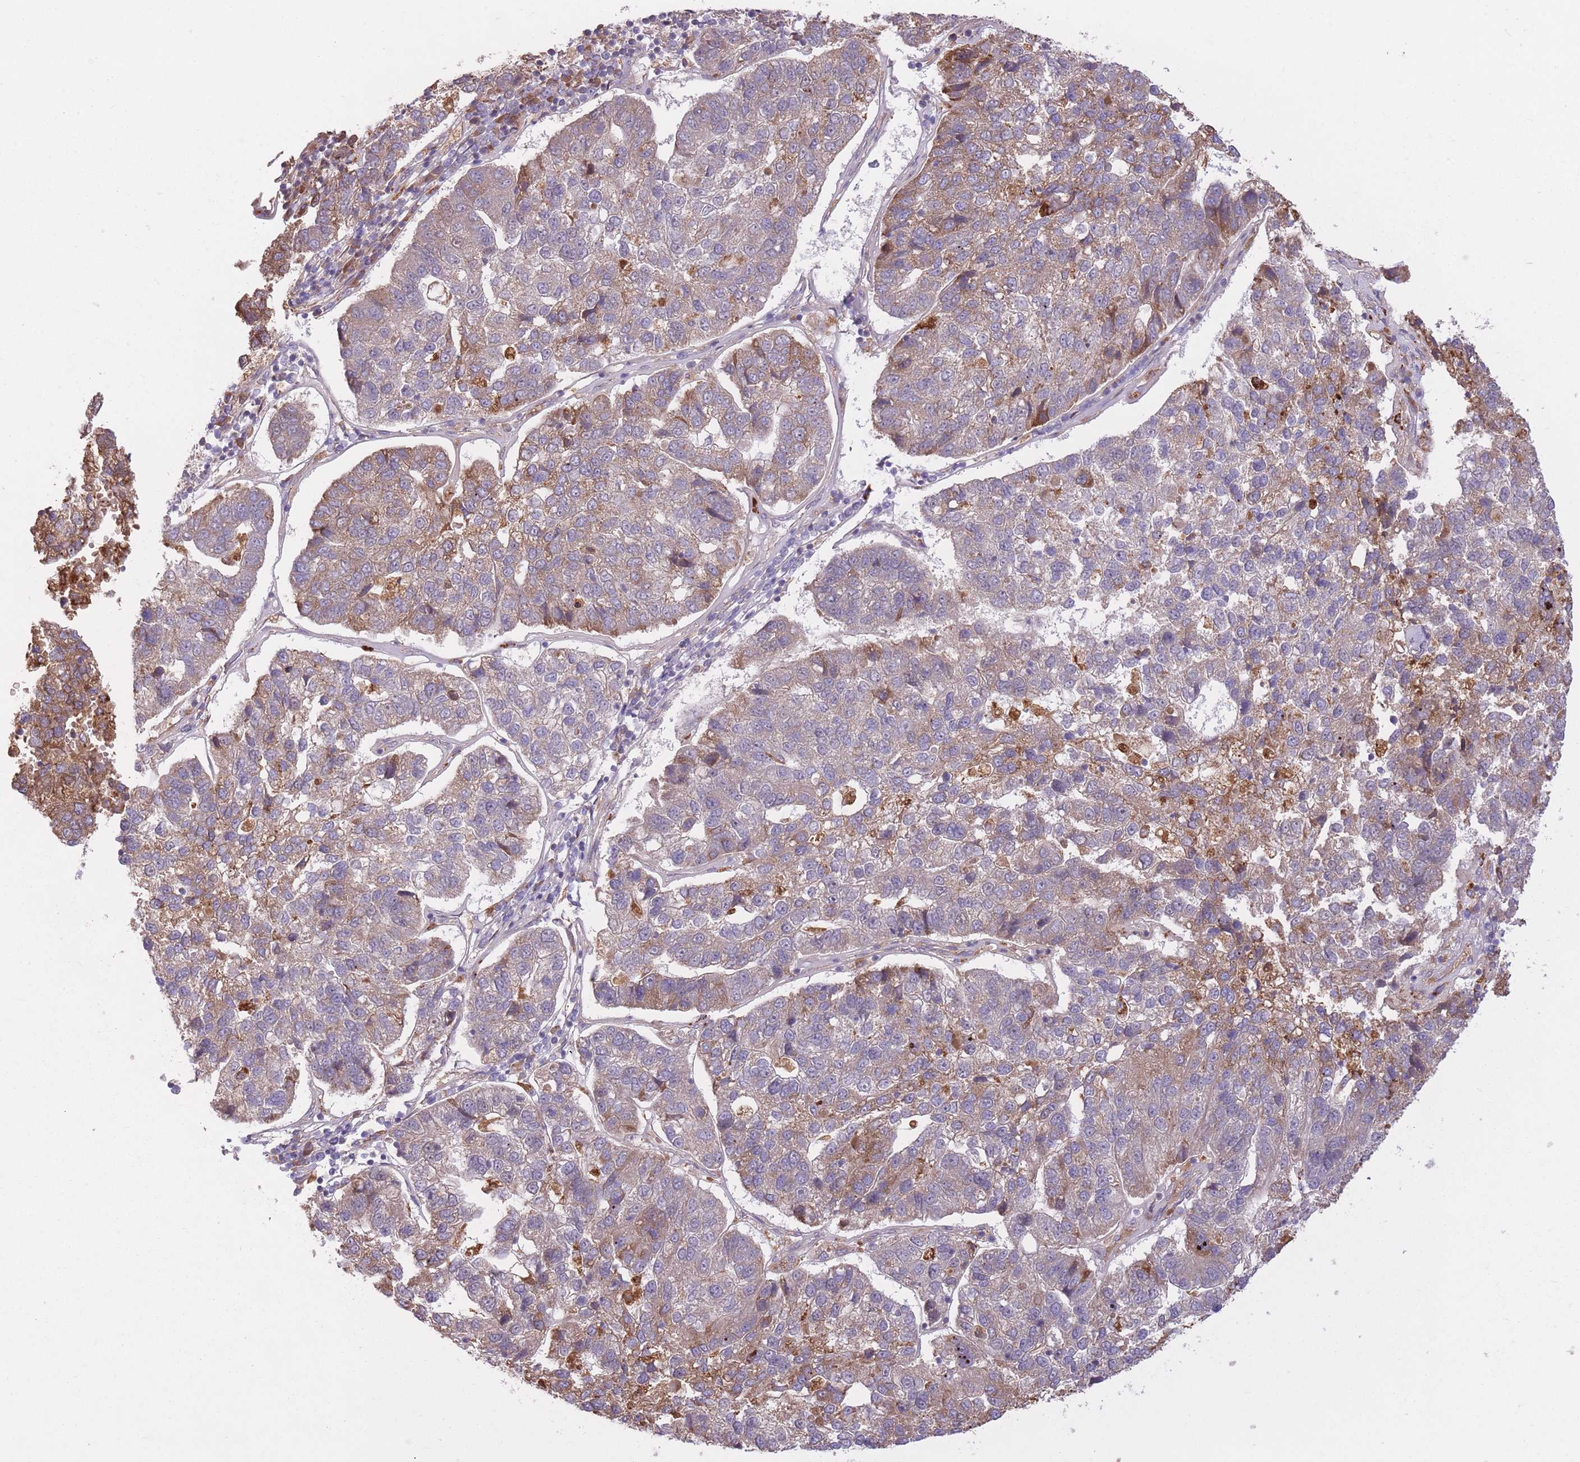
{"staining": {"intensity": "moderate", "quantity": "<25%", "location": "cytoplasmic/membranous"}, "tissue": "pancreatic cancer", "cell_type": "Tumor cells", "image_type": "cancer", "snomed": [{"axis": "morphology", "description": "Adenocarcinoma, NOS"}, {"axis": "topography", "description": "Pancreas"}], "caption": "This is a micrograph of immunohistochemistry (IHC) staining of pancreatic adenocarcinoma, which shows moderate positivity in the cytoplasmic/membranous of tumor cells.", "gene": "POLR3F", "patient": {"sex": "female", "age": 61}}